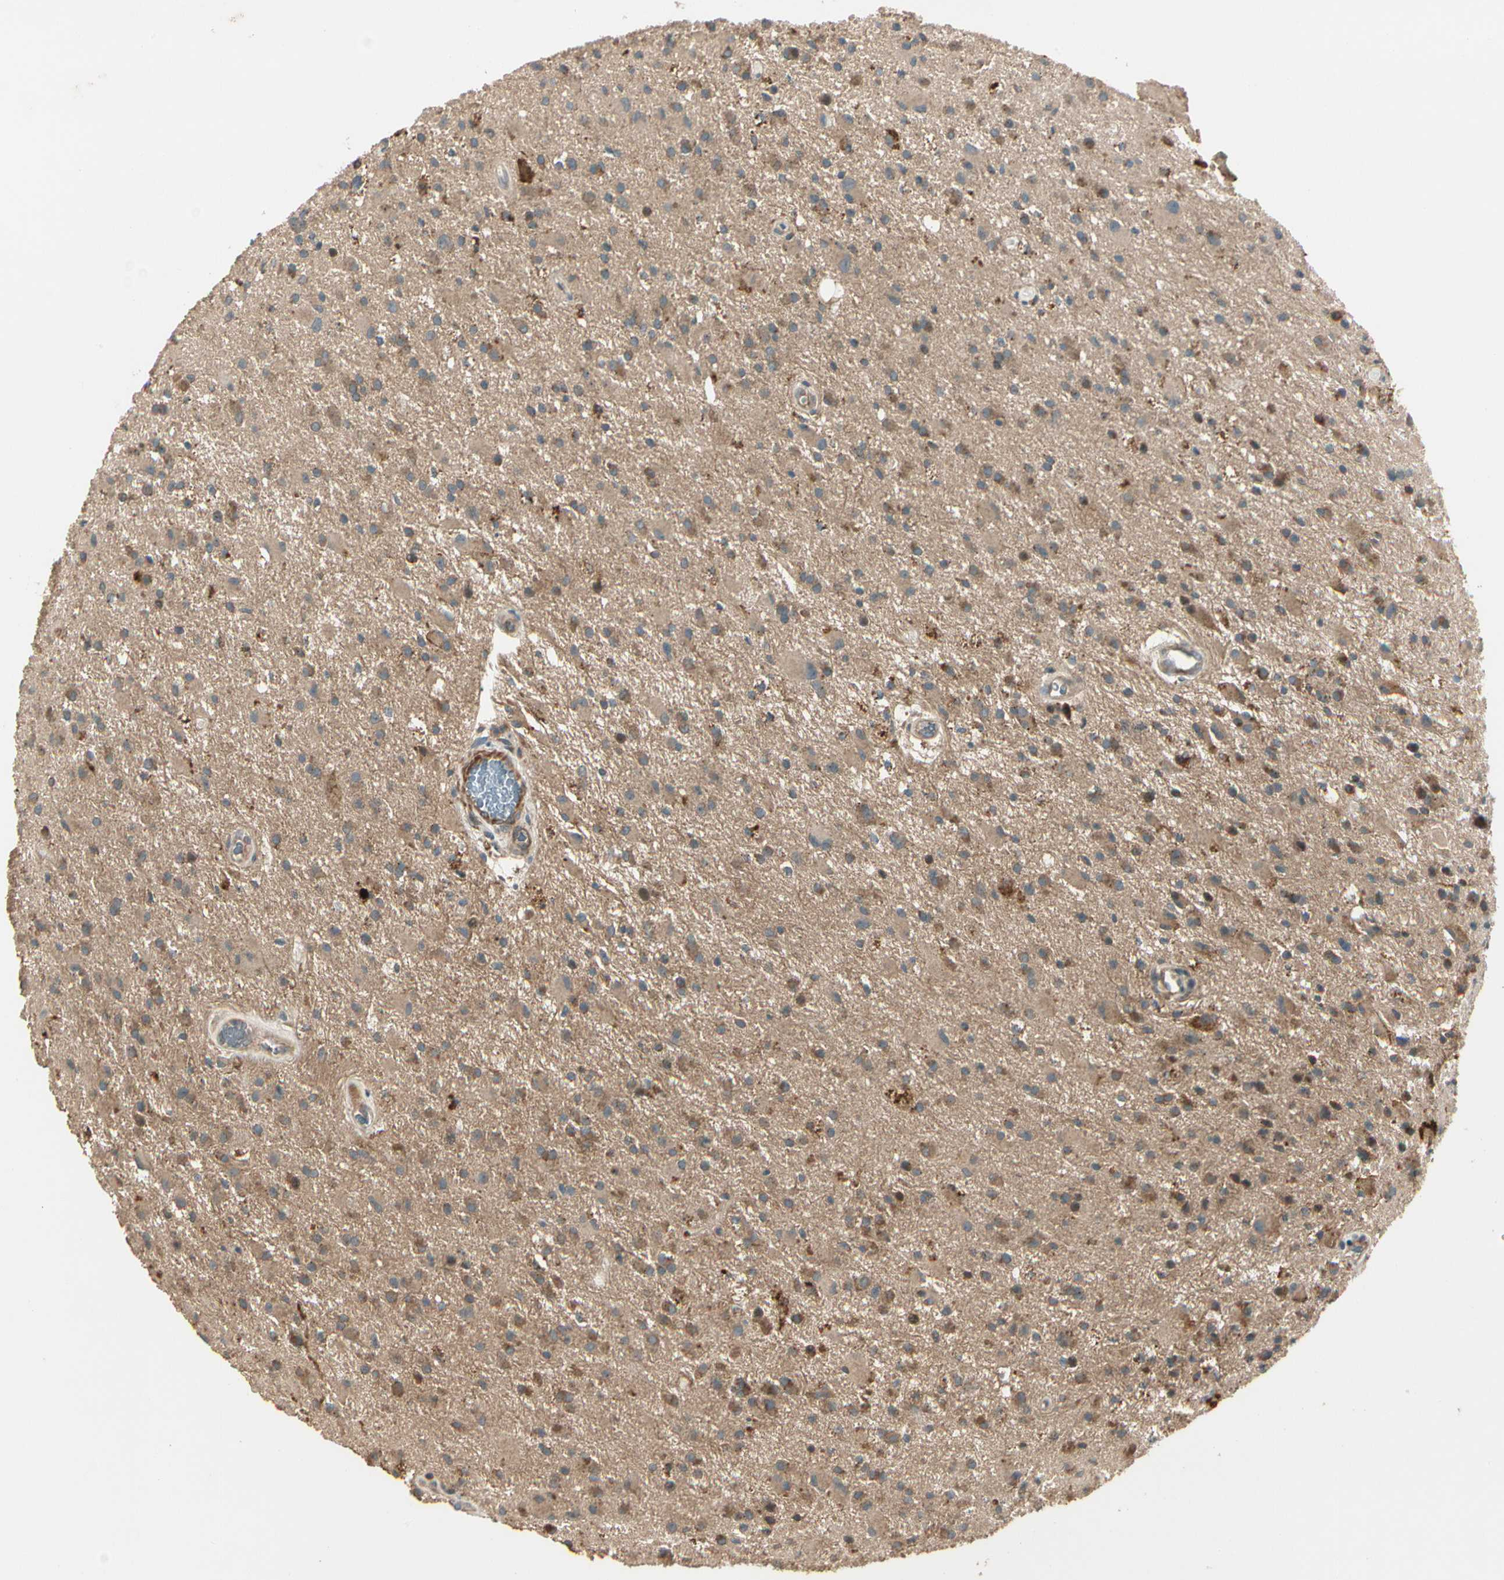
{"staining": {"intensity": "strong", "quantity": "<25%", "location": "cytoplasmic/membranous"}, "tissue": "glioma", "cell_type": "Tumor cells", "image_type": "cancer", "snomed": [{"axis": "morphology", "description": "Glioma, malignant, Low grade"}, {"axis": "topography", "description": "Brain"}], "caption": "Tumor cells show medium levels of strong cytoplasmic/membranous positivity in about <25% of cells in human glioma. (DAB IHC with brightfield microscopy, high magnification).", "gene": "ACVR1", "patient": {"sex": "male", "age": 58}}